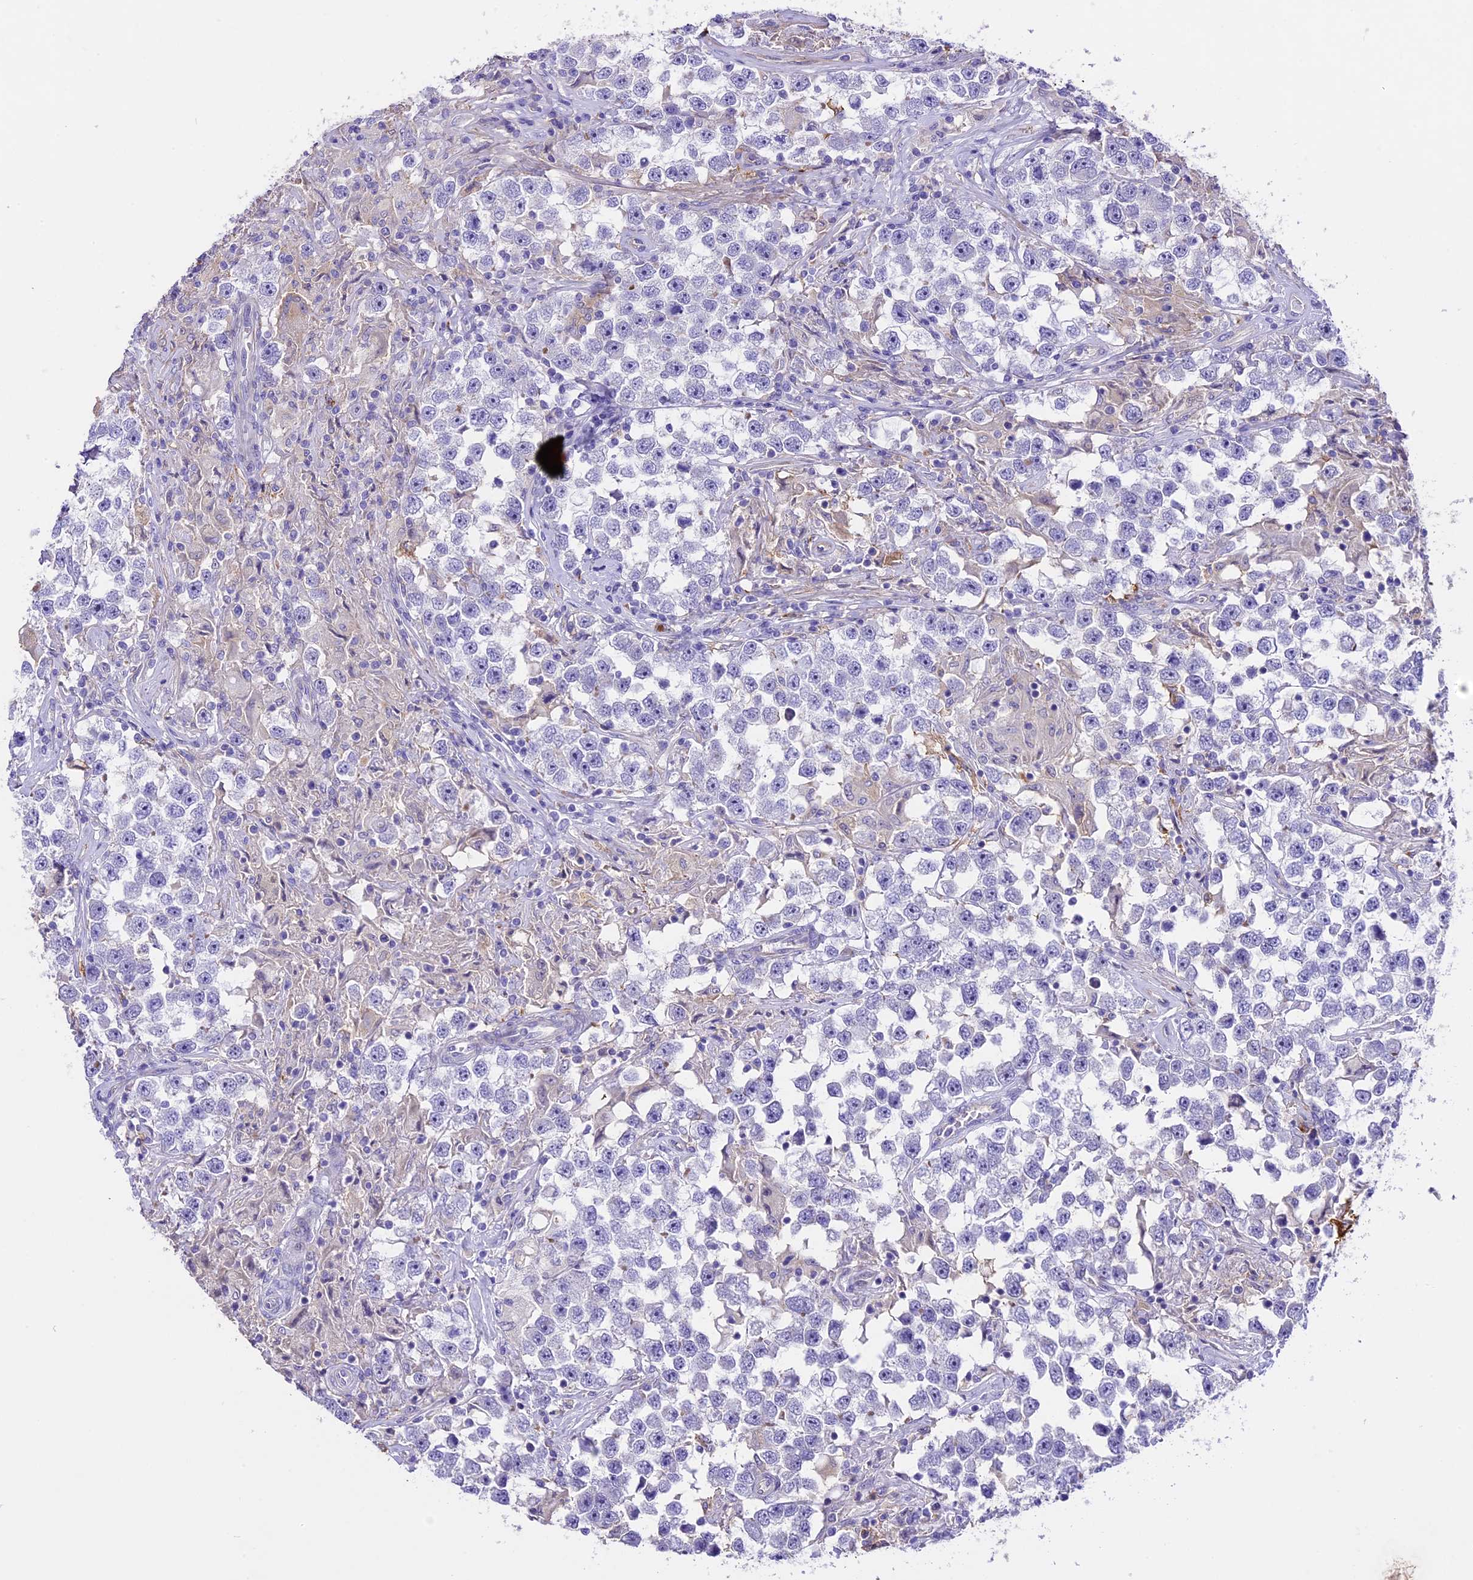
{"staining": {"intensity": "negative", "quantity": "none", "location": "none"}, "tissue": "testis cancer", "cell_type": "Tumor cells", "image_type": "cancer", "snomed": [{"axis": "morphology", "description": "Seminoma, NOS"}, {"axis": "topography", "description": "Testis"}], "caption": "The image demonstrates no staining of tumor cells in testis cancer.", "gene": "NOD2", "patient": {"sex": "male", "age": 46}}